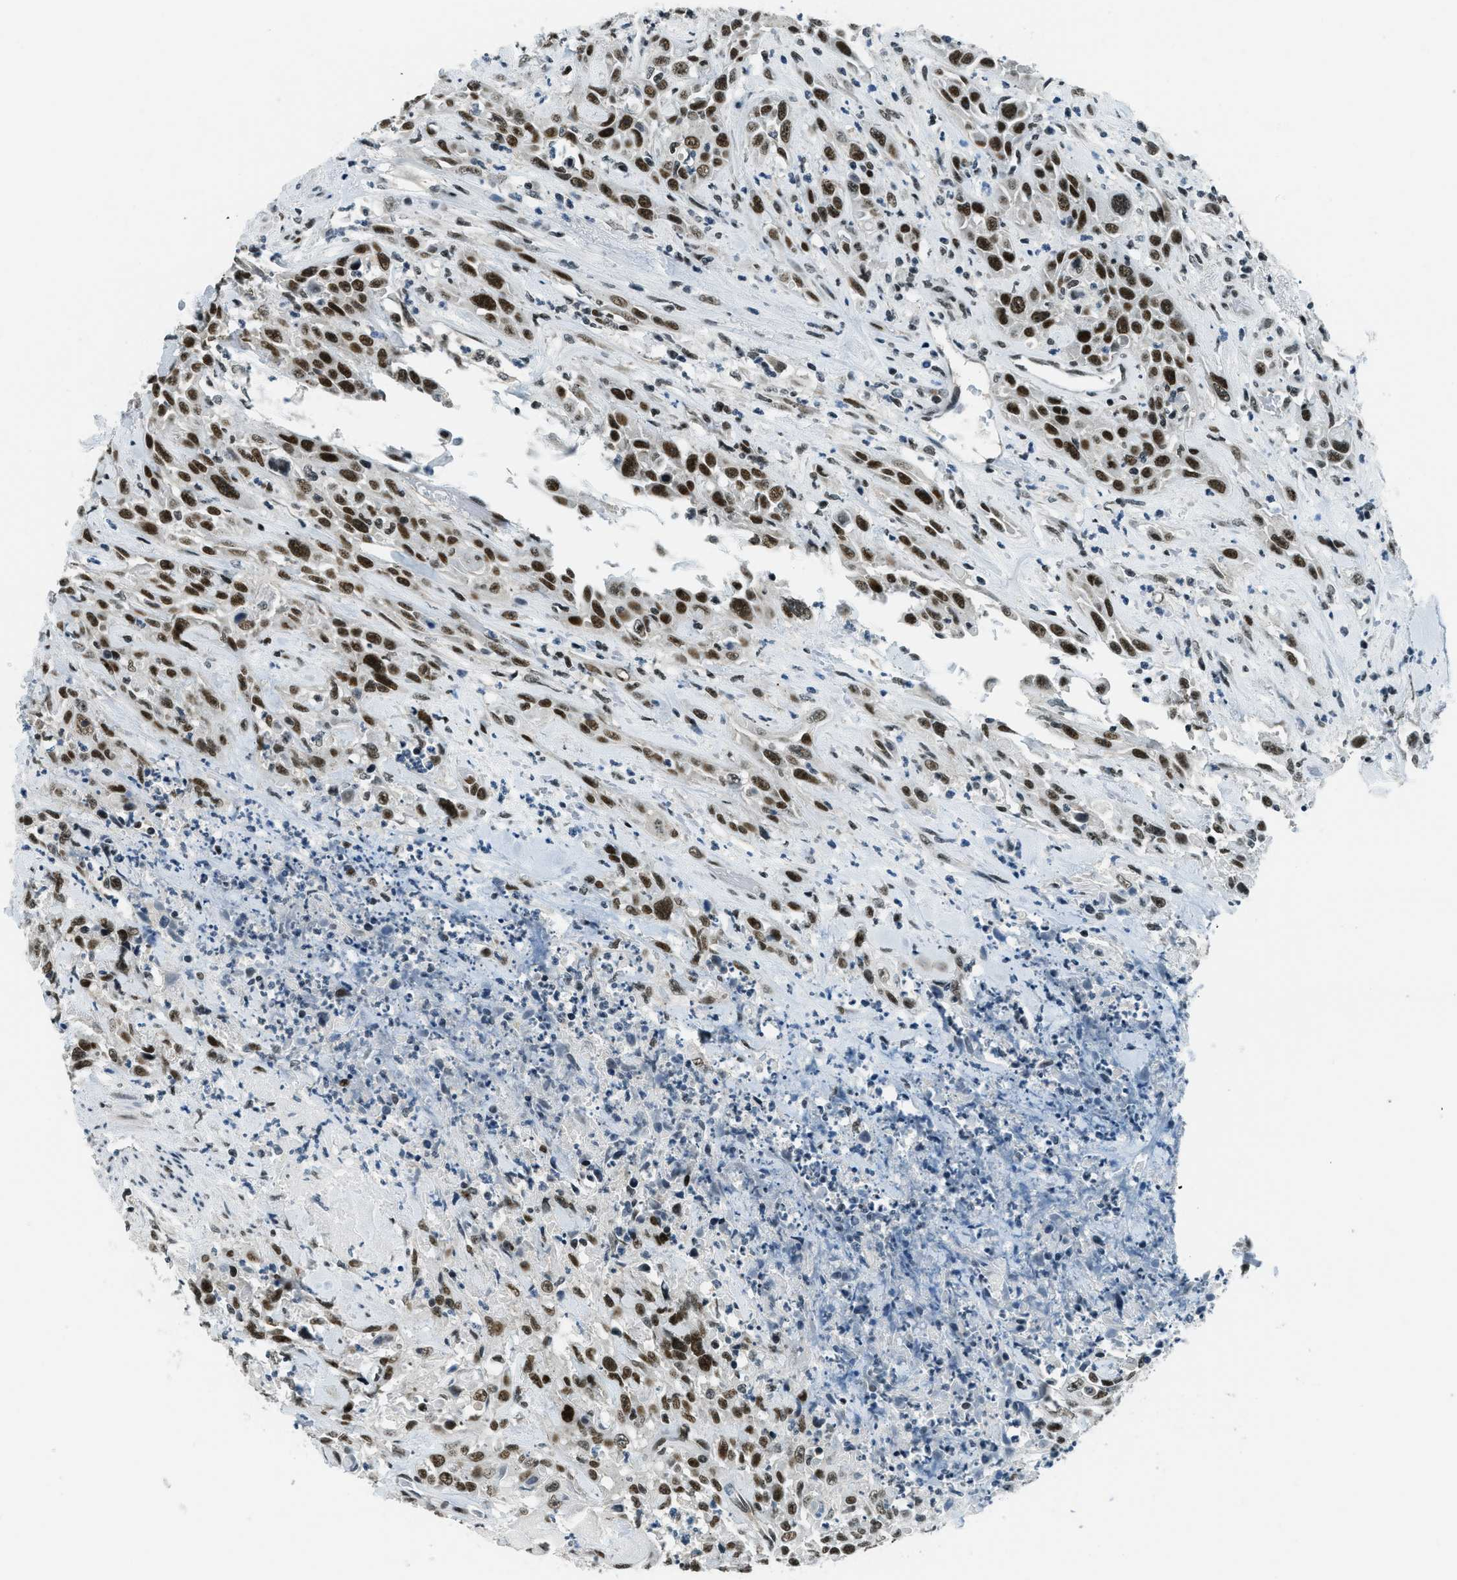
{"staining": {"intensity": "strong", "quantity": ">75%", "location": "nuclear"}, "tissue": "urothelial cancer", "cell_type": "Tumor cells", "image_type": "cancer", "snomed": [{"axis": "morphology", "description": "Urothelial carcinoma, High grade"}, {"axis": "topography", "description": "Urinary bladder"}], "caption": "High-grade urothelial carcinoma stained with a brown dye demonstrates strong nuclear positive expression in approximately >75% of tumor cells.", "gene": "KLF6", "patient": {"sex": "female", "age": 84}}